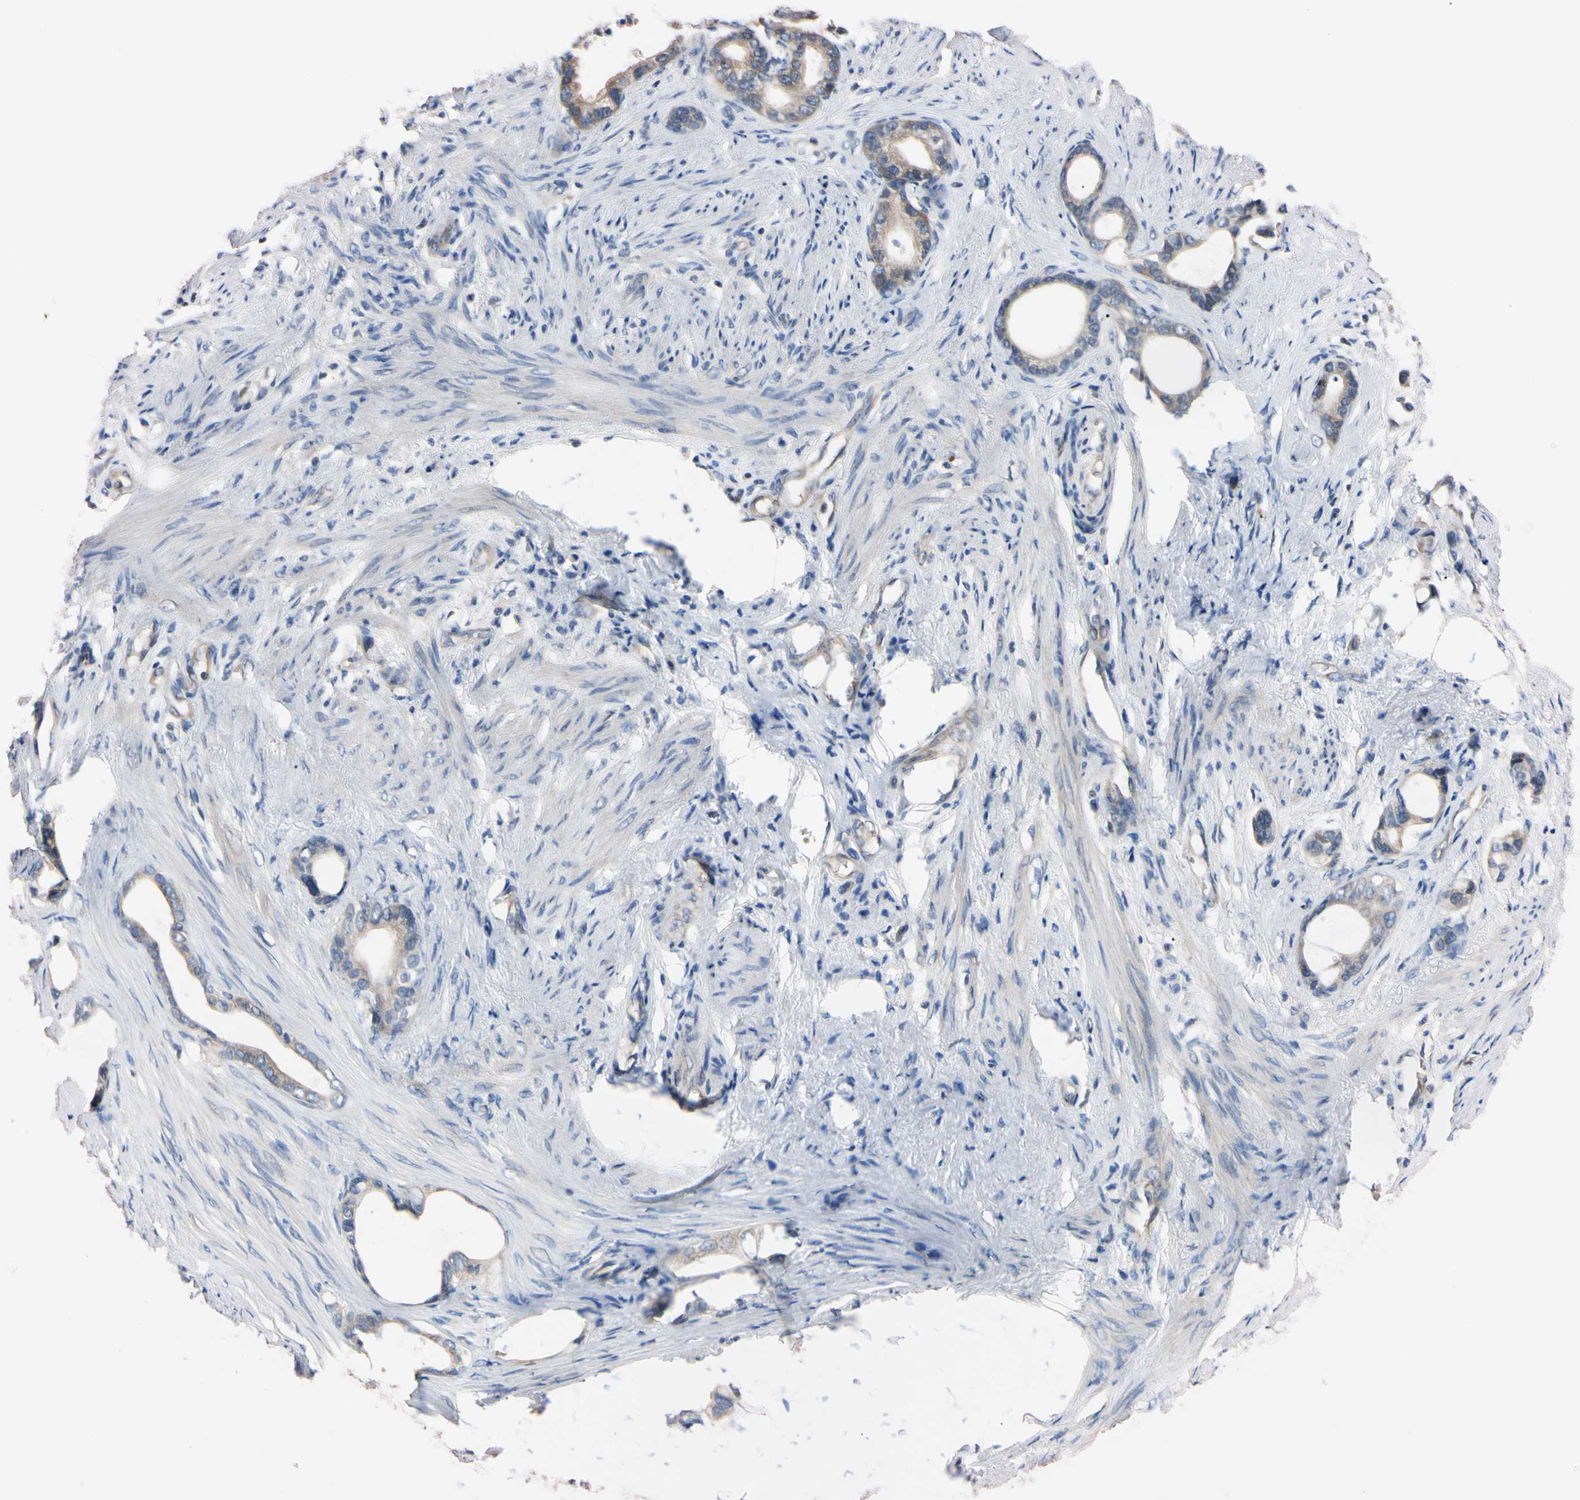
{"staining": {"intensity": "weak", "quantity": ">75%", "location": "cytoplasmic/membranous"}, "tissue": "stomach cancer", "cell_type": "Tumor cells", "image_type": "cancer", "snomed": [{"axis": "morphology", "description": "Adenocarcinoma, NOS"}, {"axis": "topography", "description": "Stomach"}], "caption": "Approximately >75% of tumor cells in stomach adenocarcinoma show weak cytoplasmic/membranous protein expression as visualized by brown immunohistochemical staining.", "gene": "RARS1", "patient": {"sex": "female", "age": 75}}